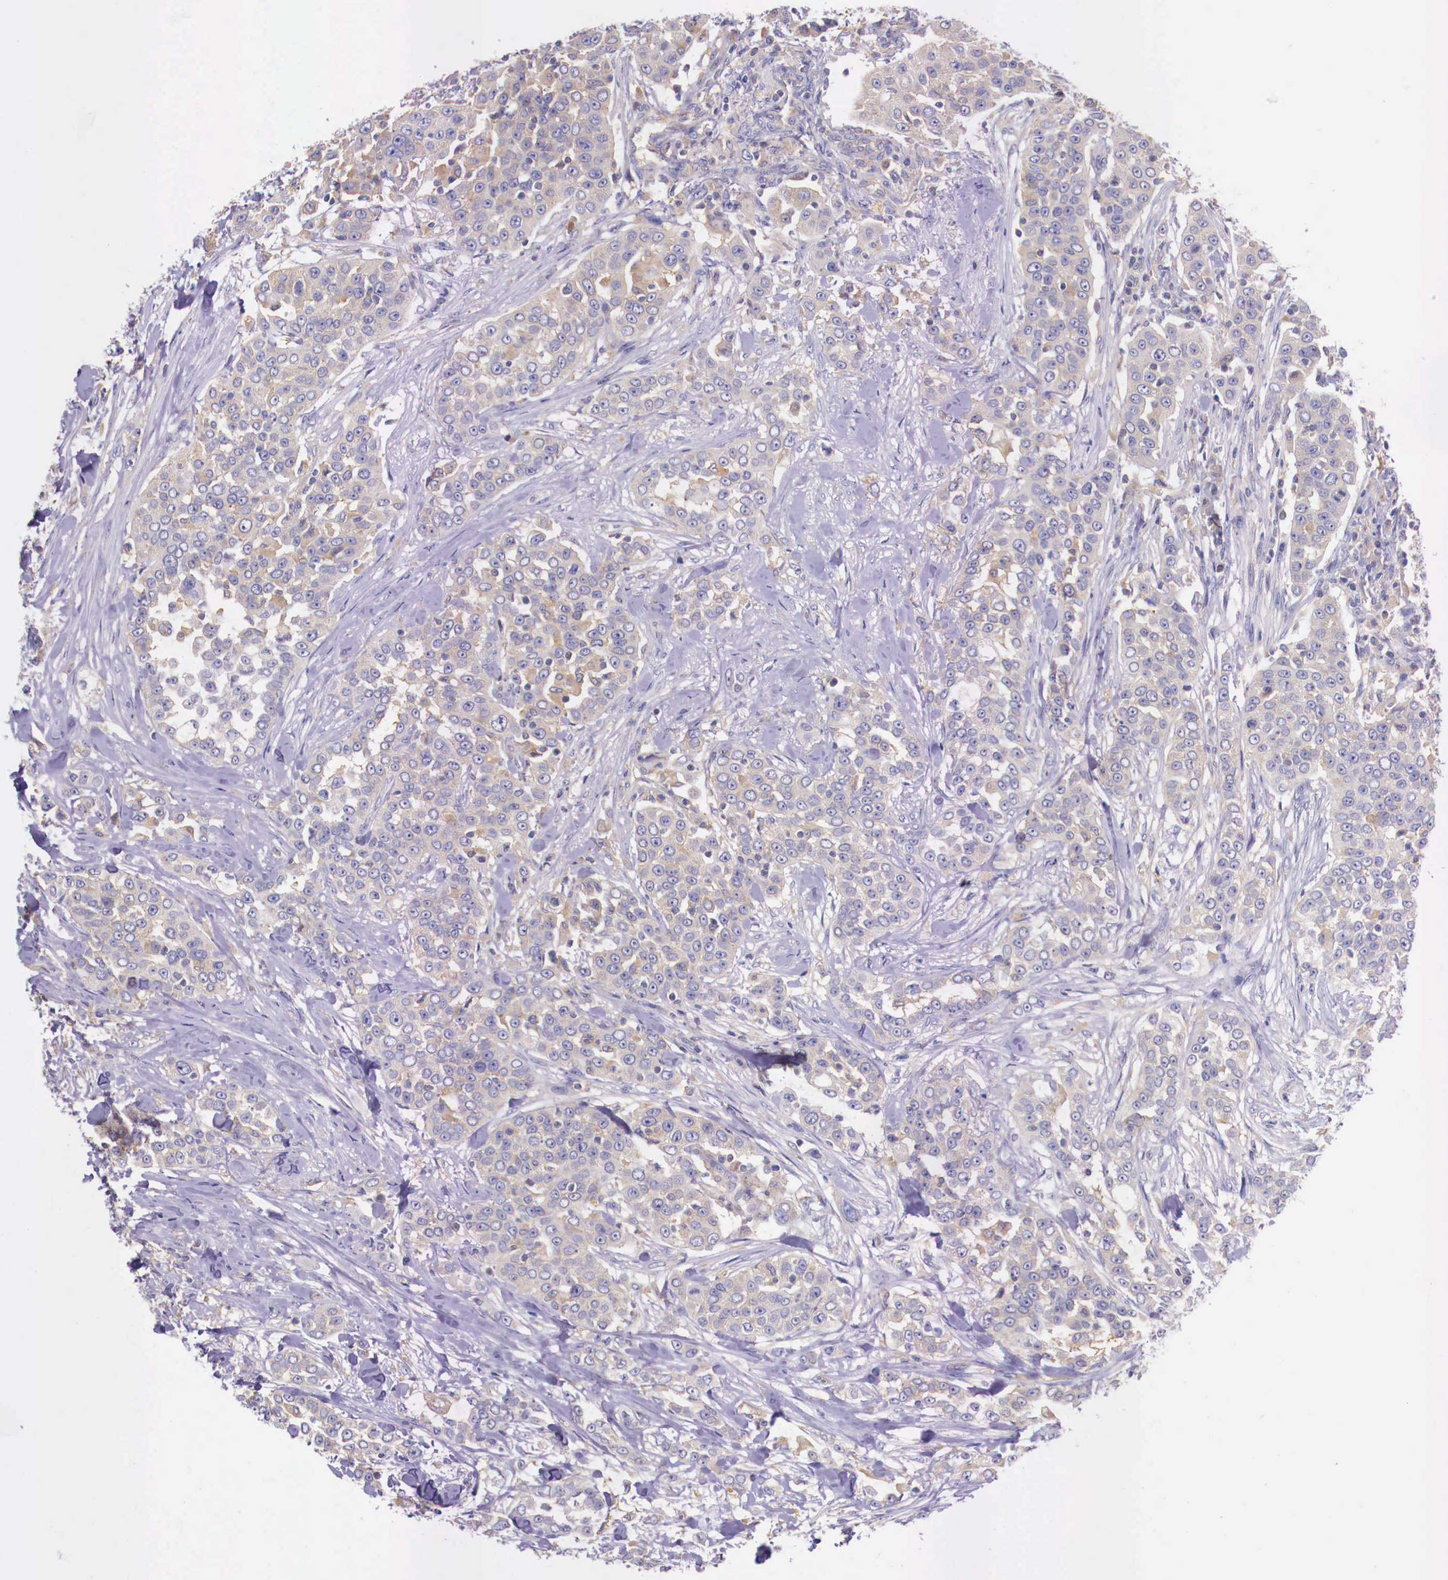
{"staining": {"intensity": "negative", "quantity": "none", "location": "none"}, "tissue": "urothelial cancer", "cell_type": "Tumor cells", "image_type": "cancer", "snomed": [{"axis": "morphology", "description": "Urothelial carcinoma, High grade"}, {"axis": "topography", "description": "Urinary bladder"}], "caption": "This image is of high-grade urothelial carcinoma stained with immunohistochemistry (IHC) to label a protein in brown with the nuclei are counter-stained blue. There is no expression in tumor cells.", "gene": "GRIPAP1", "patient": {"sex": "female", "age": 80}}